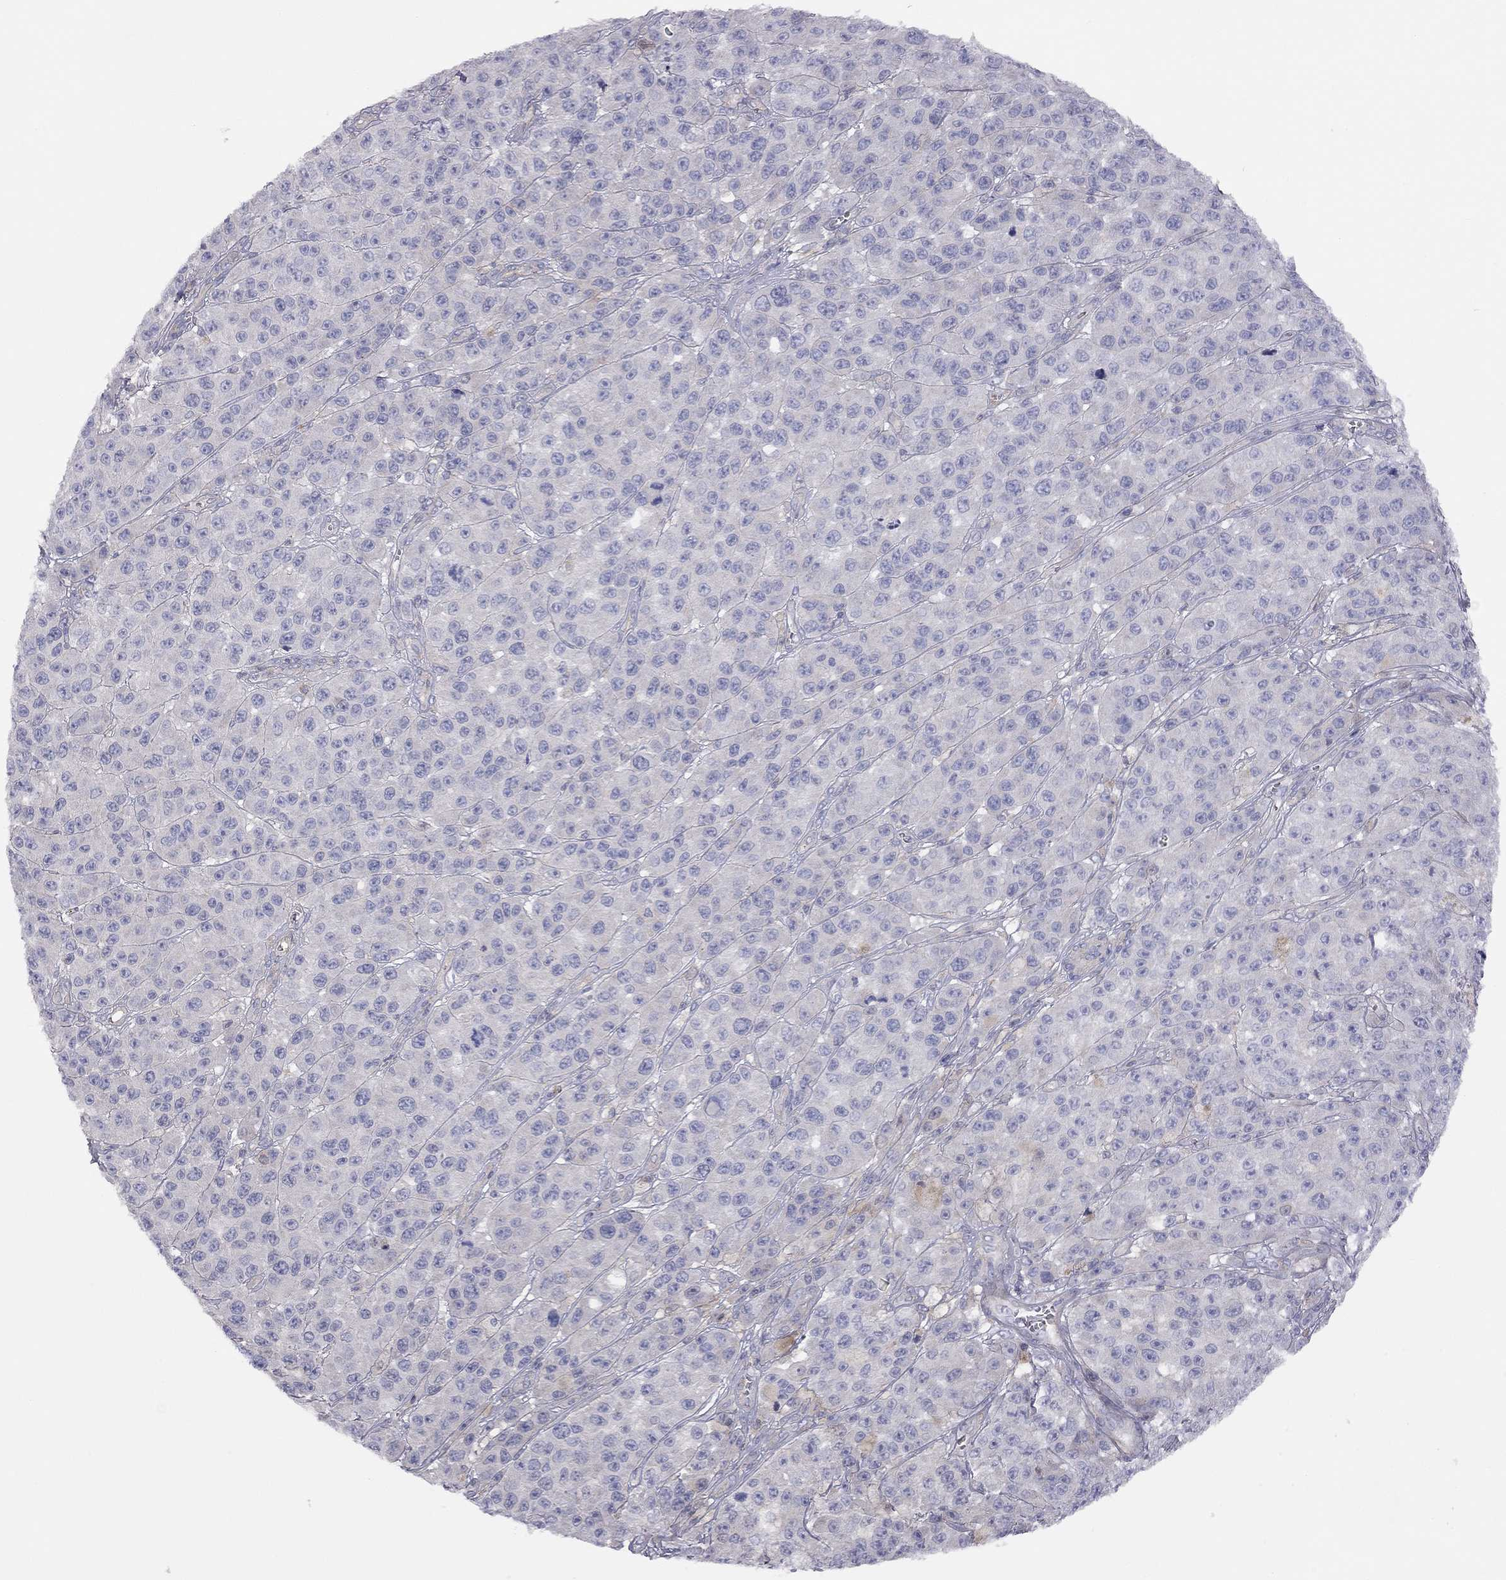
{"staining": {"intensity": "weak", "quantity": "<25%", "location": "cytoplasmic/membranous"}, "tissue": "melanoma", "cell_type": "Tumor cells", "image_type": "cancer", "snomed": [{"axis": "morphology", "description": "Malignant melanoma, NOS"}, {"axis": "topography", "description": "Skin"}], "caption": "High magnification brightfield microscopy of melanoma stained with DAB (brown) and counterstained with hematoxylin (blue): tumor cells show no significant expression.", "gene": "ADCYAP1", "patient": {"sex": "female", "age": 58}}